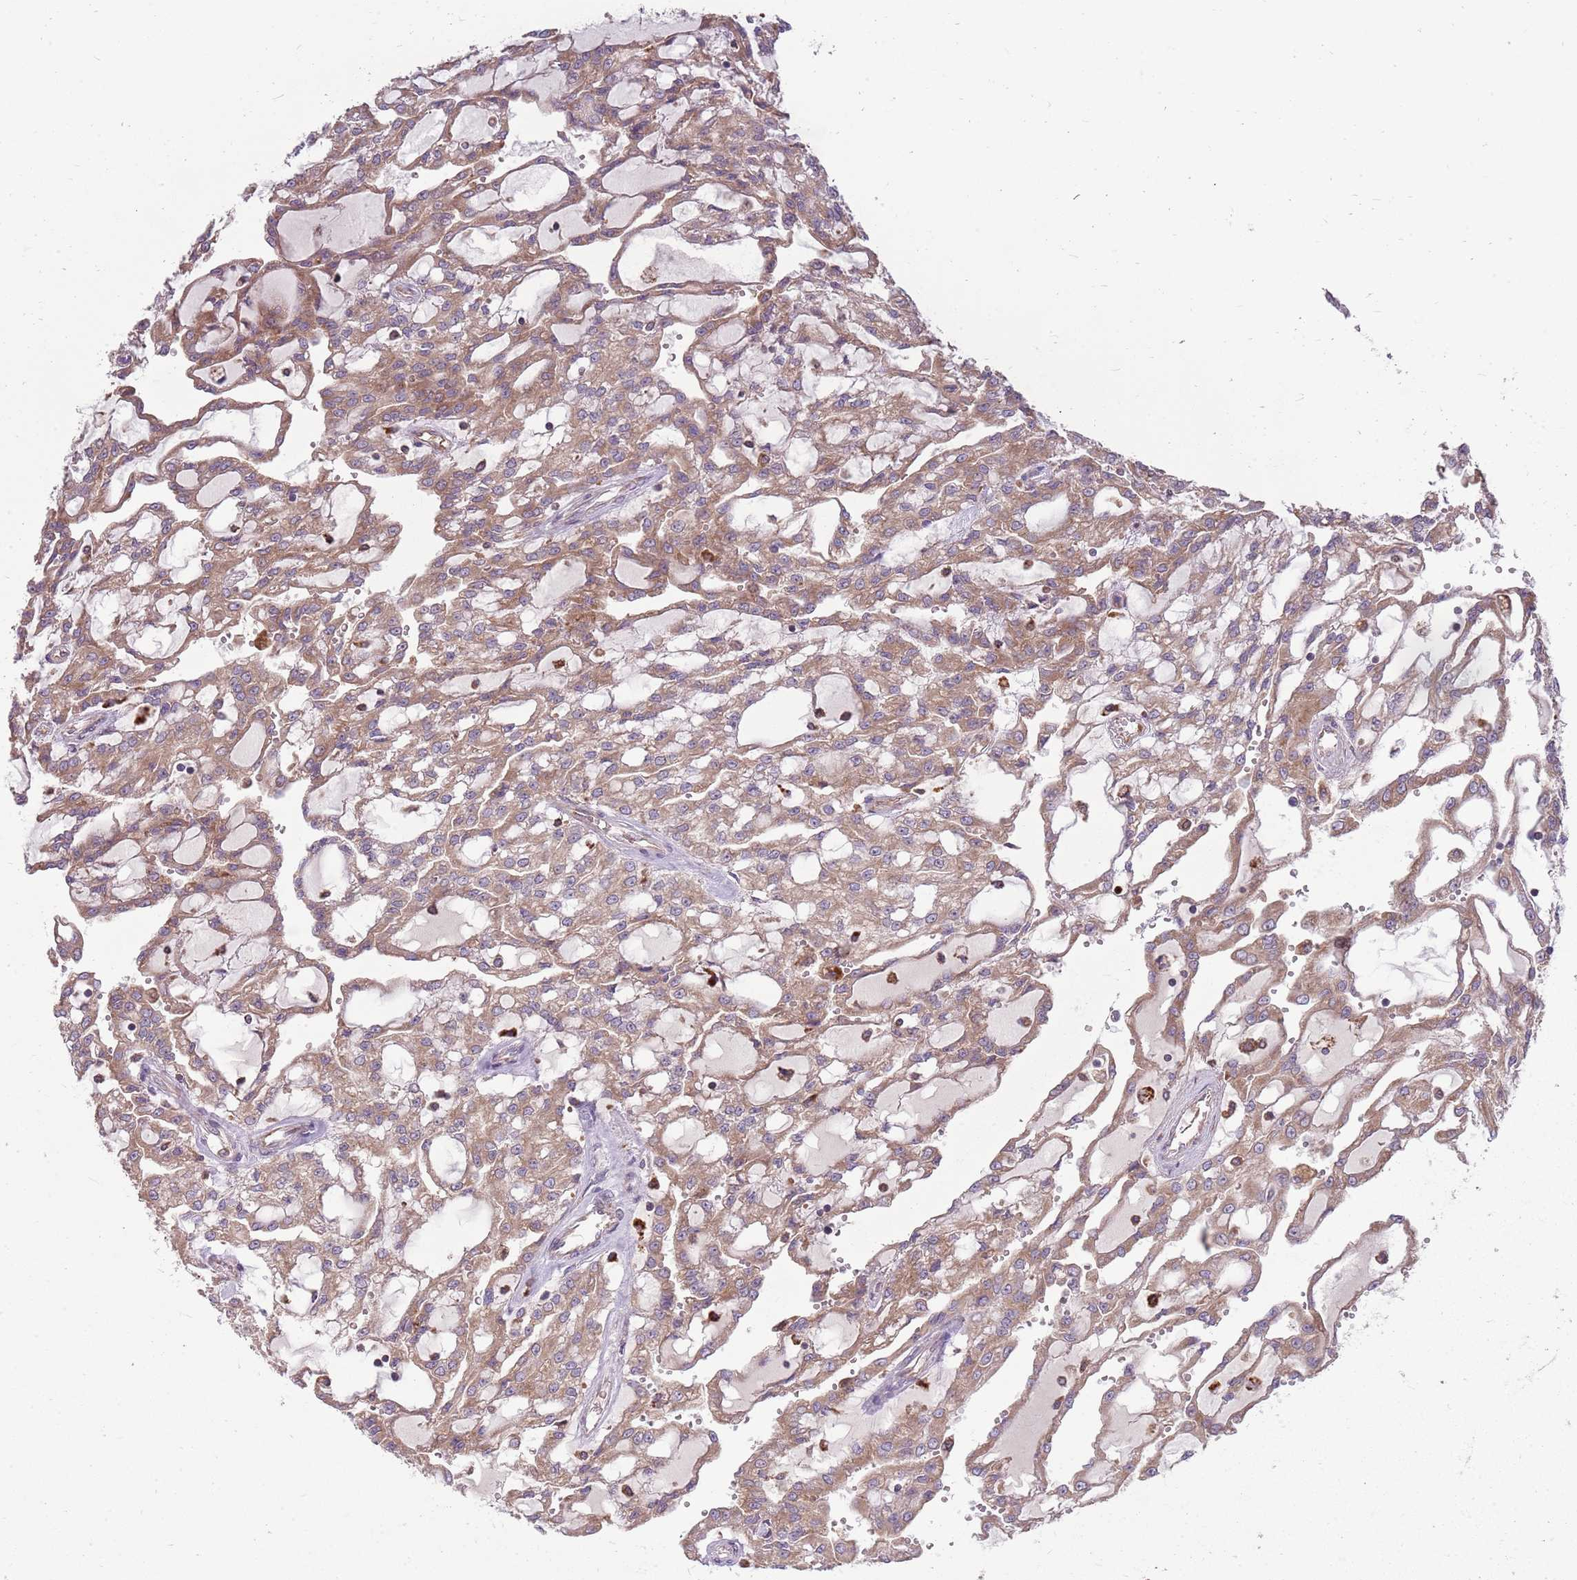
{"staining": {"intensity": "moderate", "quantity": ">75%", "location": "cytoplasmic/membranous"}, "tissue": "renal cancer", "cell_type": "Tumor cells", "image_type": "cancer", "snomed": [{"axis": "morphology", "description": "Adenocarcinoma, NOS"}, {"axis": "topography", "description": "Kidney"}], "caption": "The micrograph displays a brown stain indicating the presence of a protein in the cytoplasmic/membranous of tumor cells in adenocarcinoma (renal).", "gene": "PPP1R27", "patient": {"sex": "male", "age": 63}}